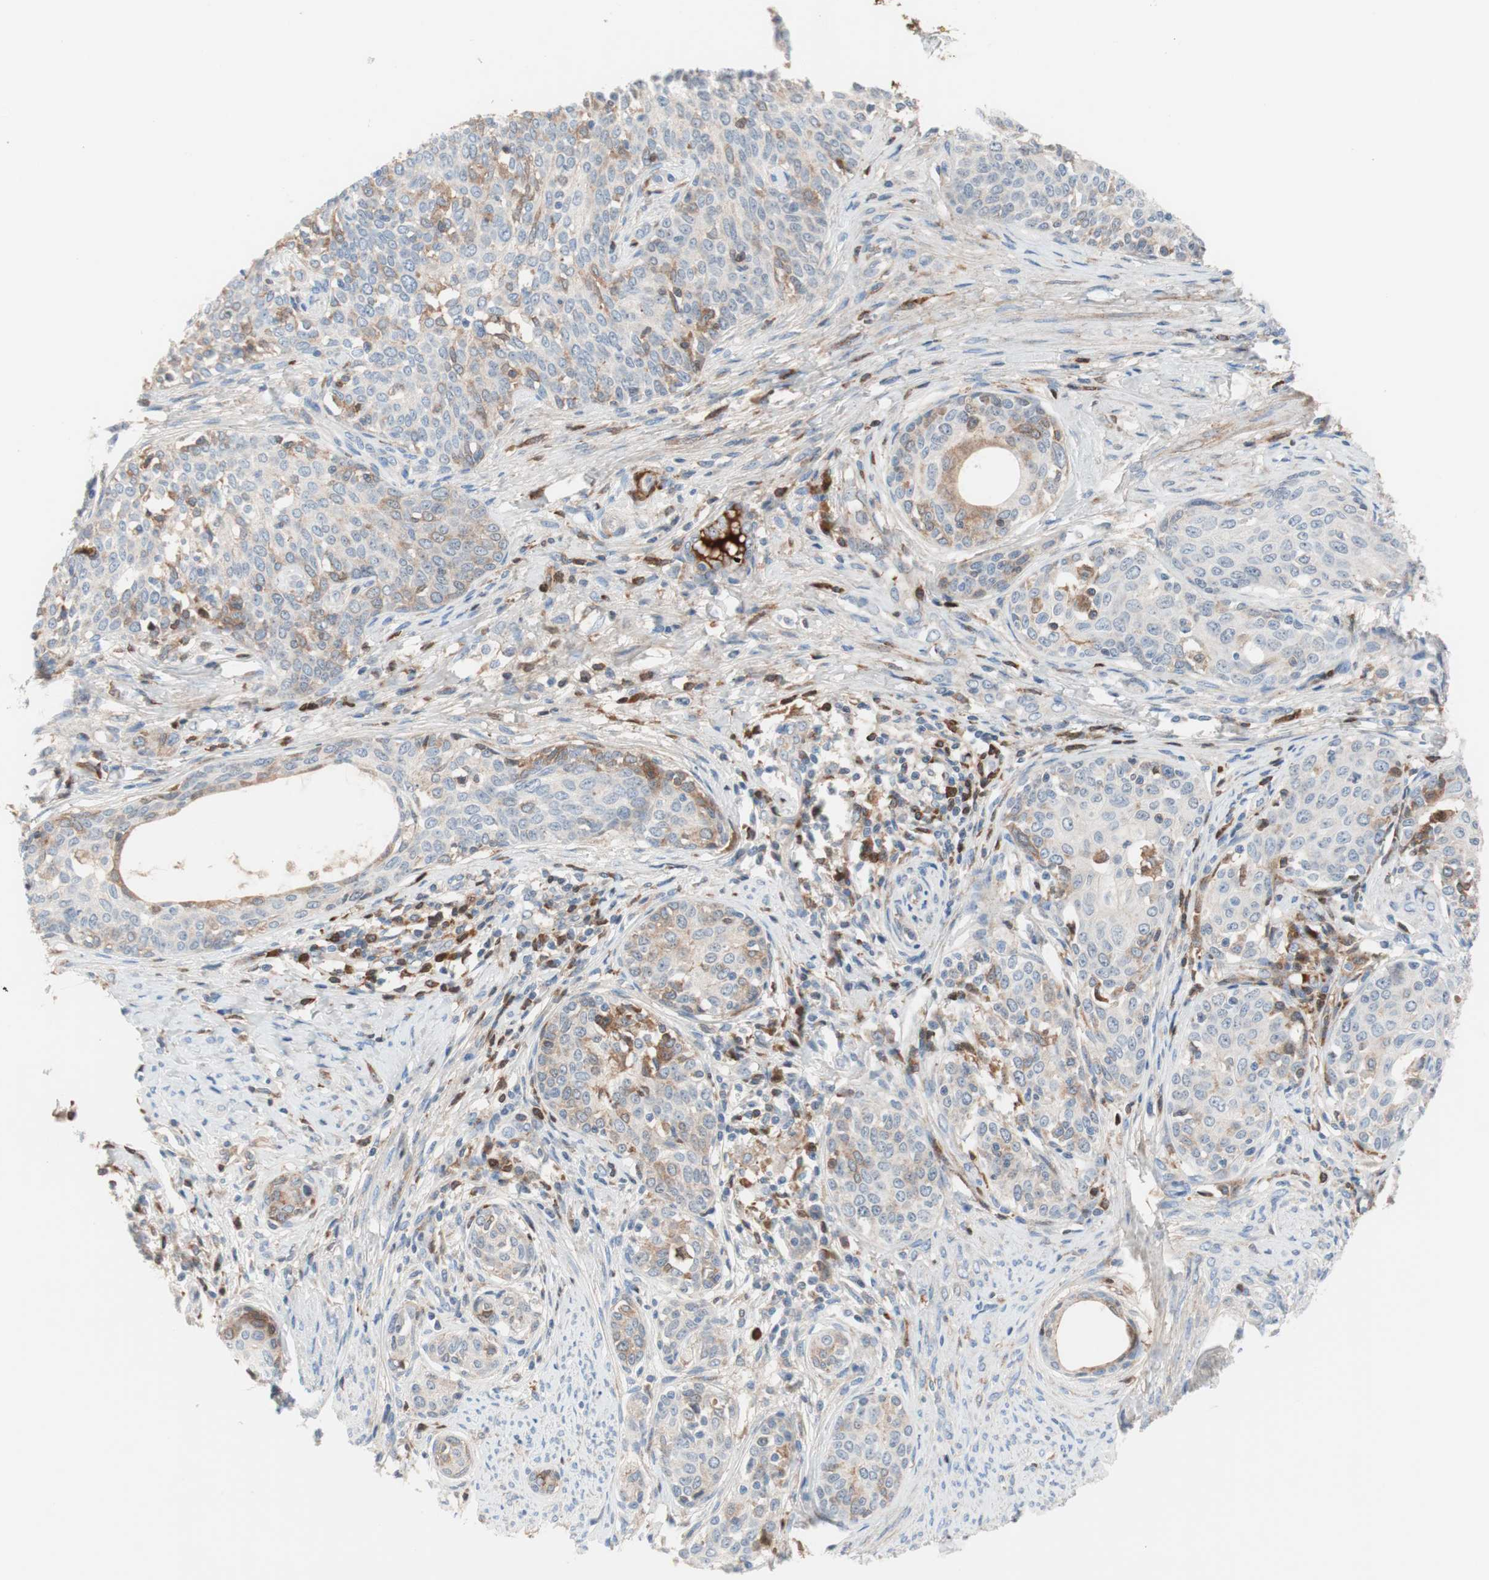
{"staining": {"intensity": "weak", "quantity": "<25%", "location": "cytoplasmic/membranous"}, "tissue": "cervical cancer", "cell_type": "Tumor cells", "image_type": "cancer", "snomed": [{"axis": "morphology", "description": "Squamous cell carcinoma, NOS"}, {"axis": "morphology", "description": "Adenocarcinoma, NOS"}, {"axis": "topography", "description": "Cervix"}], "caption": "DAB immunohistochemical staining of human squamous cell carcinoma (cervical) shows no significant staining in tumor cells.", "gene": "RBP4", "patient": {"sex": "female", "age": 52}}